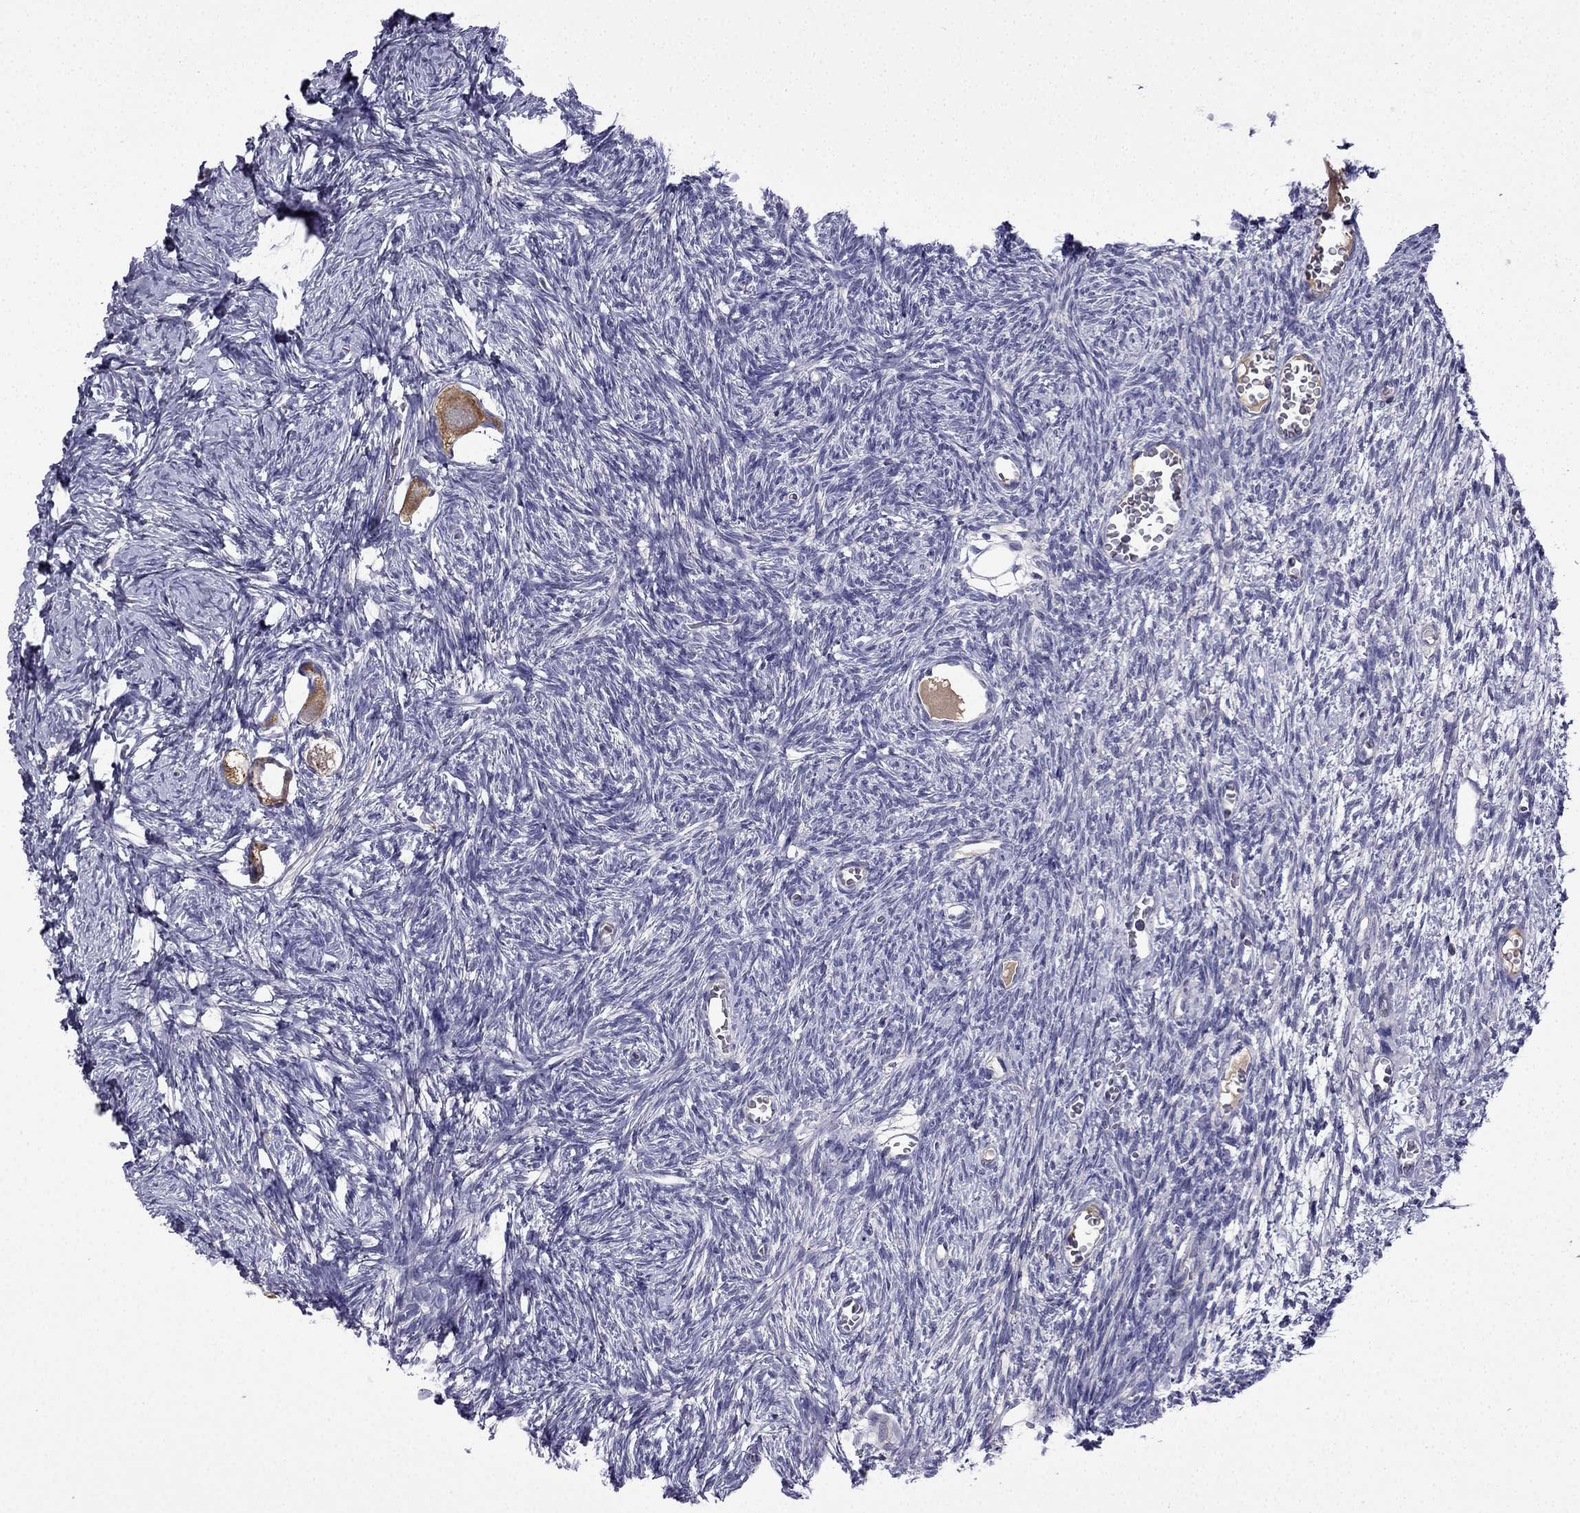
{"staining": {"intensity": "strong", "quantity": ">75%", "location": "cytoplasmic/membranous"}, "tissue": "ovary", "cell_type": "Follicle cells", "image_type": "normal", "snomed": [{"axis": "morphology", "description": "Normal tissue, NOS"}, {"axis": "topography", "description": "Ovary"}], "caption": "IHC (DAB) staining of benign human ovary exhibits strong cytoplasmic/membranous protein staining in about >75% of follicle cells.", "gene": "UHRF1", "patient": {"sex": "female", "age": 27}}